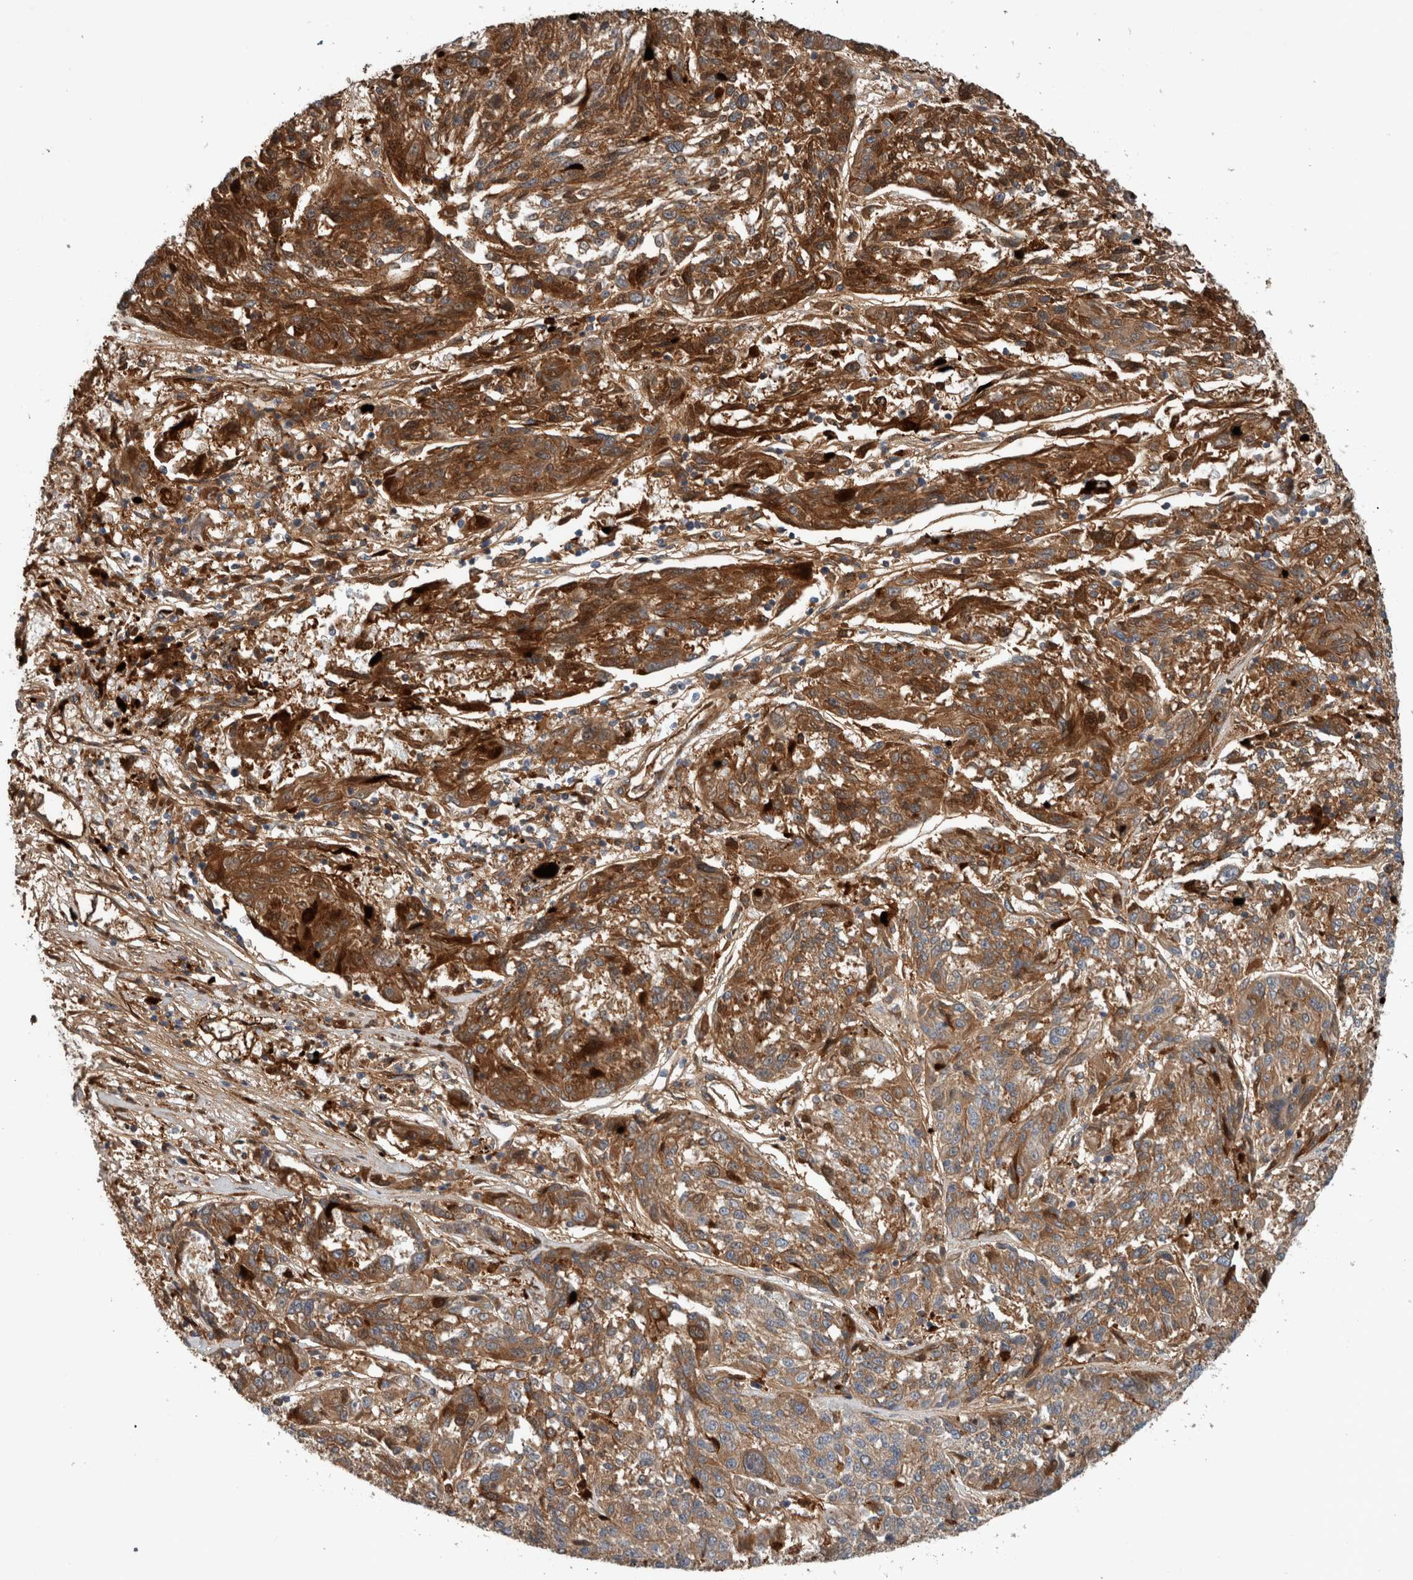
{"staining": {"intensity": "moderate", "quantity": ">75%", "location": "cytoplasmic/membranous"}, "tissue": "melanoma", "cell_type": "Tumor cells", "image_type": "cancer", "snomed": [{"axis": "morphology", "description": "Malignant melanoma, NOS"}, {"axis": "topography", "description": "Skin"}], "caption": "Protein expression by IHC demonstrates moderate cytoplasmic/membranous positivity in approximately >75% of tumor cells in melanoma.", "gene": "FN1", "patient": {"sex": "male", "age": 53}}